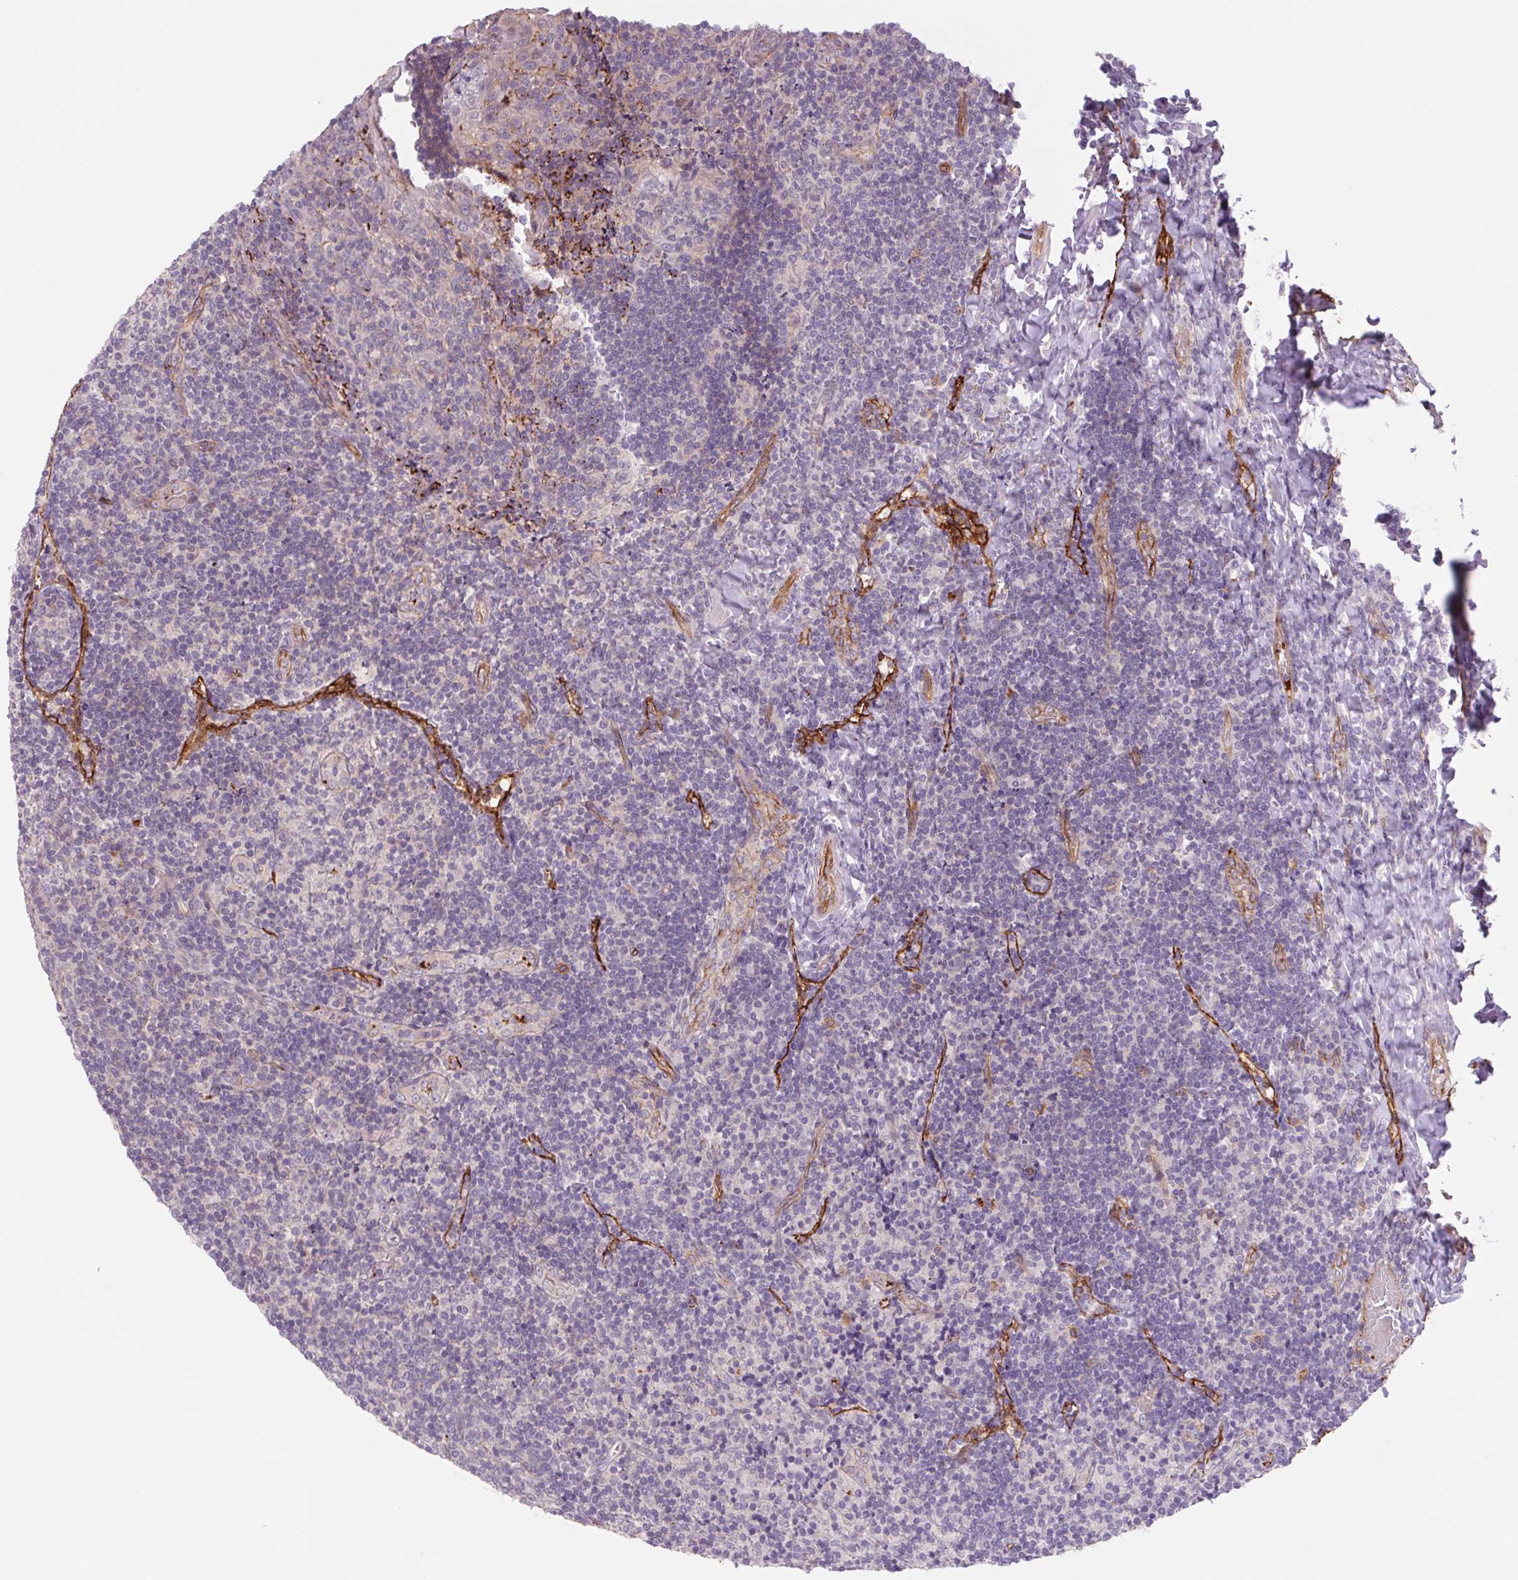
{"staining": {"intensity": "moderate", "quantity": "<25%", "location": "cytoplasmic/membranous"}, "tissue": "tonsil", "cell_type": "Germinal center cells", "image_type": "normal", "snomed": [{"axis": "morphology", "description": "Normal tissue, NOS"}, {"axis": "topography", "description": "Tonsil"}], "caption": "A micrograph of human tonsil stained for a protein reveals moderate cytoplasmic/membranous brown staining in germinal center cells.", "gene": "MS4A13", "patient": {"sex": "male", "age": 17}}